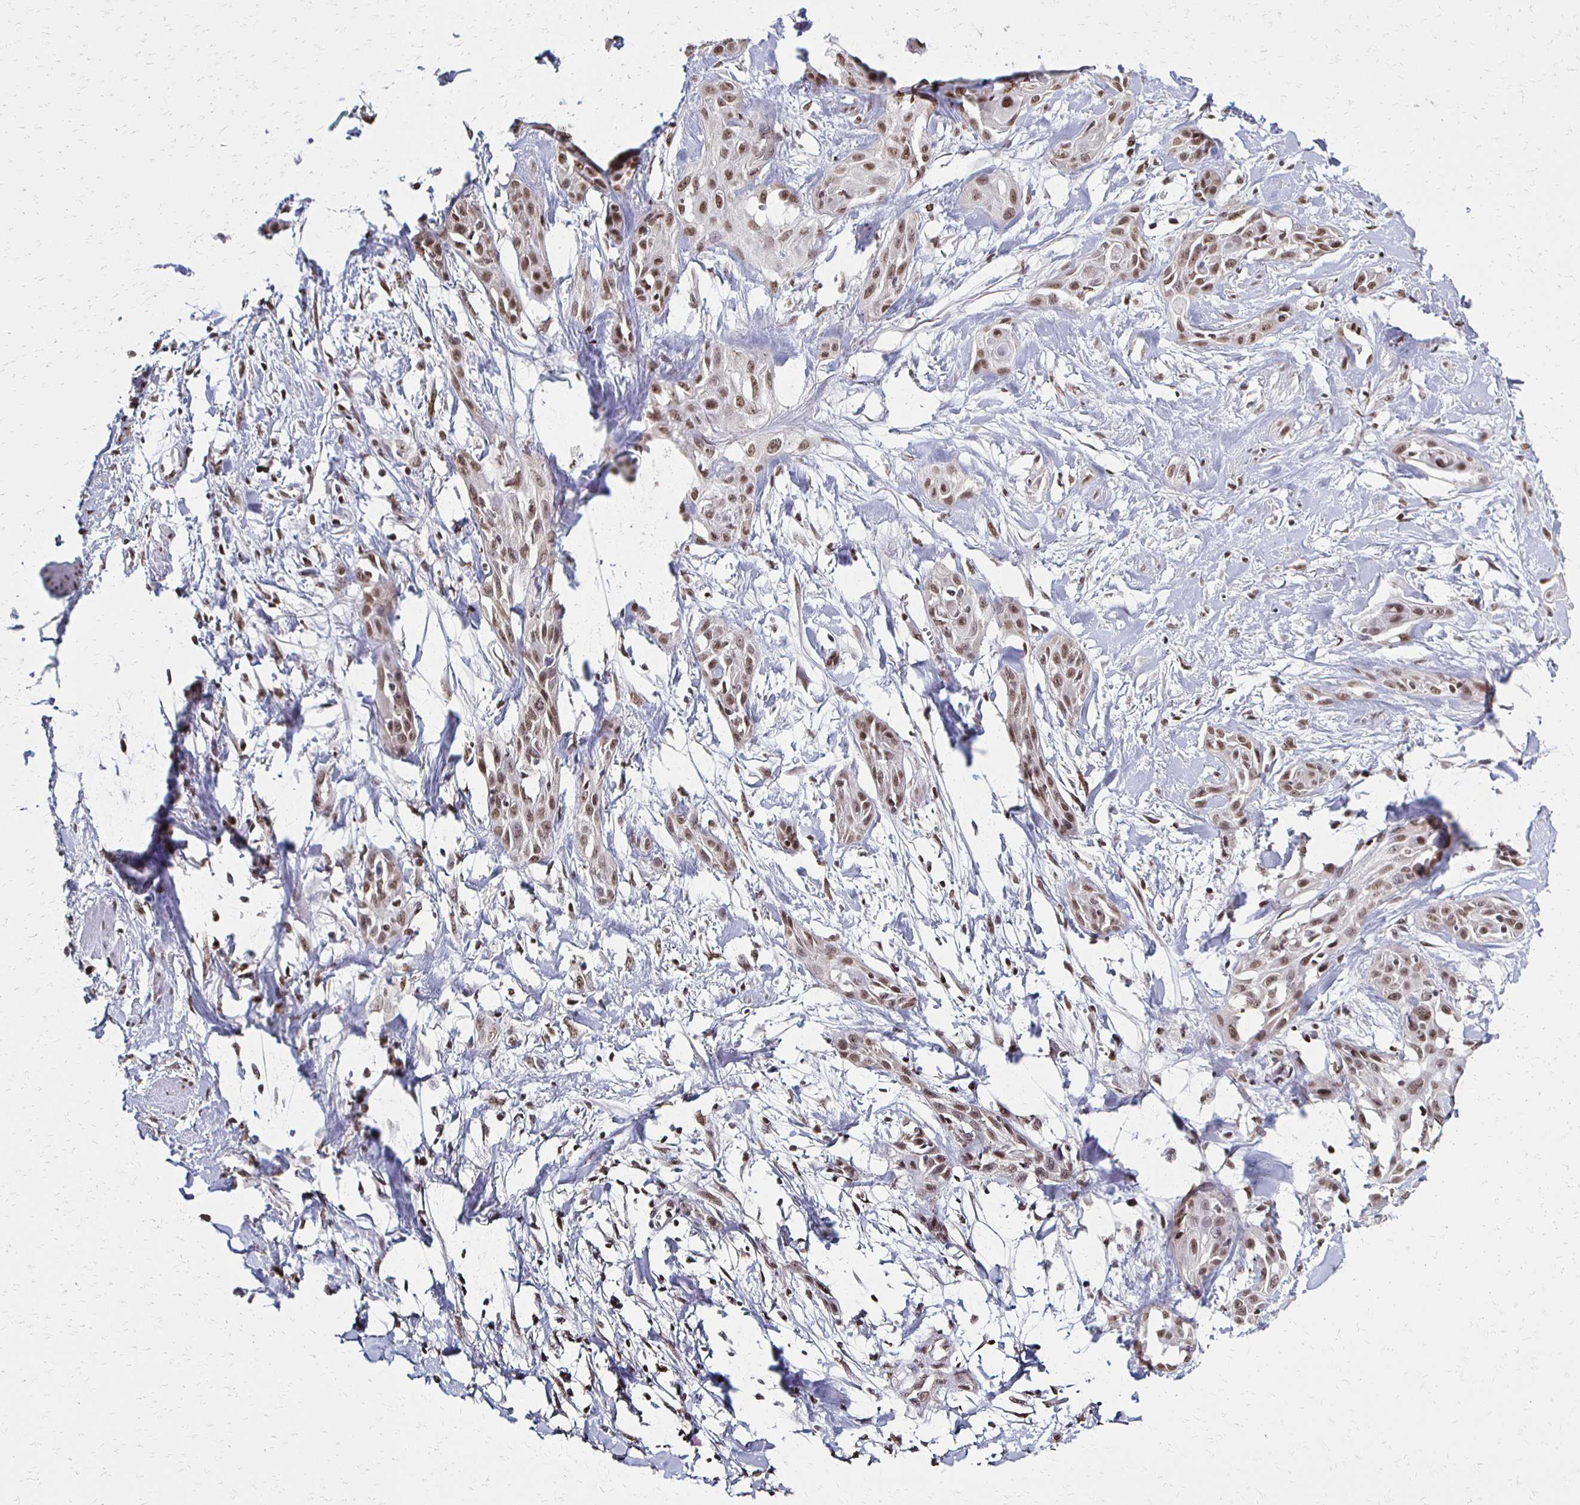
{"staining": {"intensity": "moderate", "quantity": ">75%", "location": "nuclear"}, "tissue": "skin cancer", "cell_type": "Tumor cells", "image_type": "cancer", "snomed": [{"axis": "morphology", "description": "Squamous cell carcinoma, NOS"}, {"axis": "topography", "description": "Skin"}, {"axis": "topography", "description": "Anal"}], "caption": "IHC photomicrograph of neoplastic tissue: human skin squamous cell carcinoma stained using IHC reveals medium levels of moderate protein expression localized specifically in the nuclear of tumor cells, appearing as a nuclear brown color.", "gene": "HOXA9", "patient": {"sex": "male", "age": 64}}